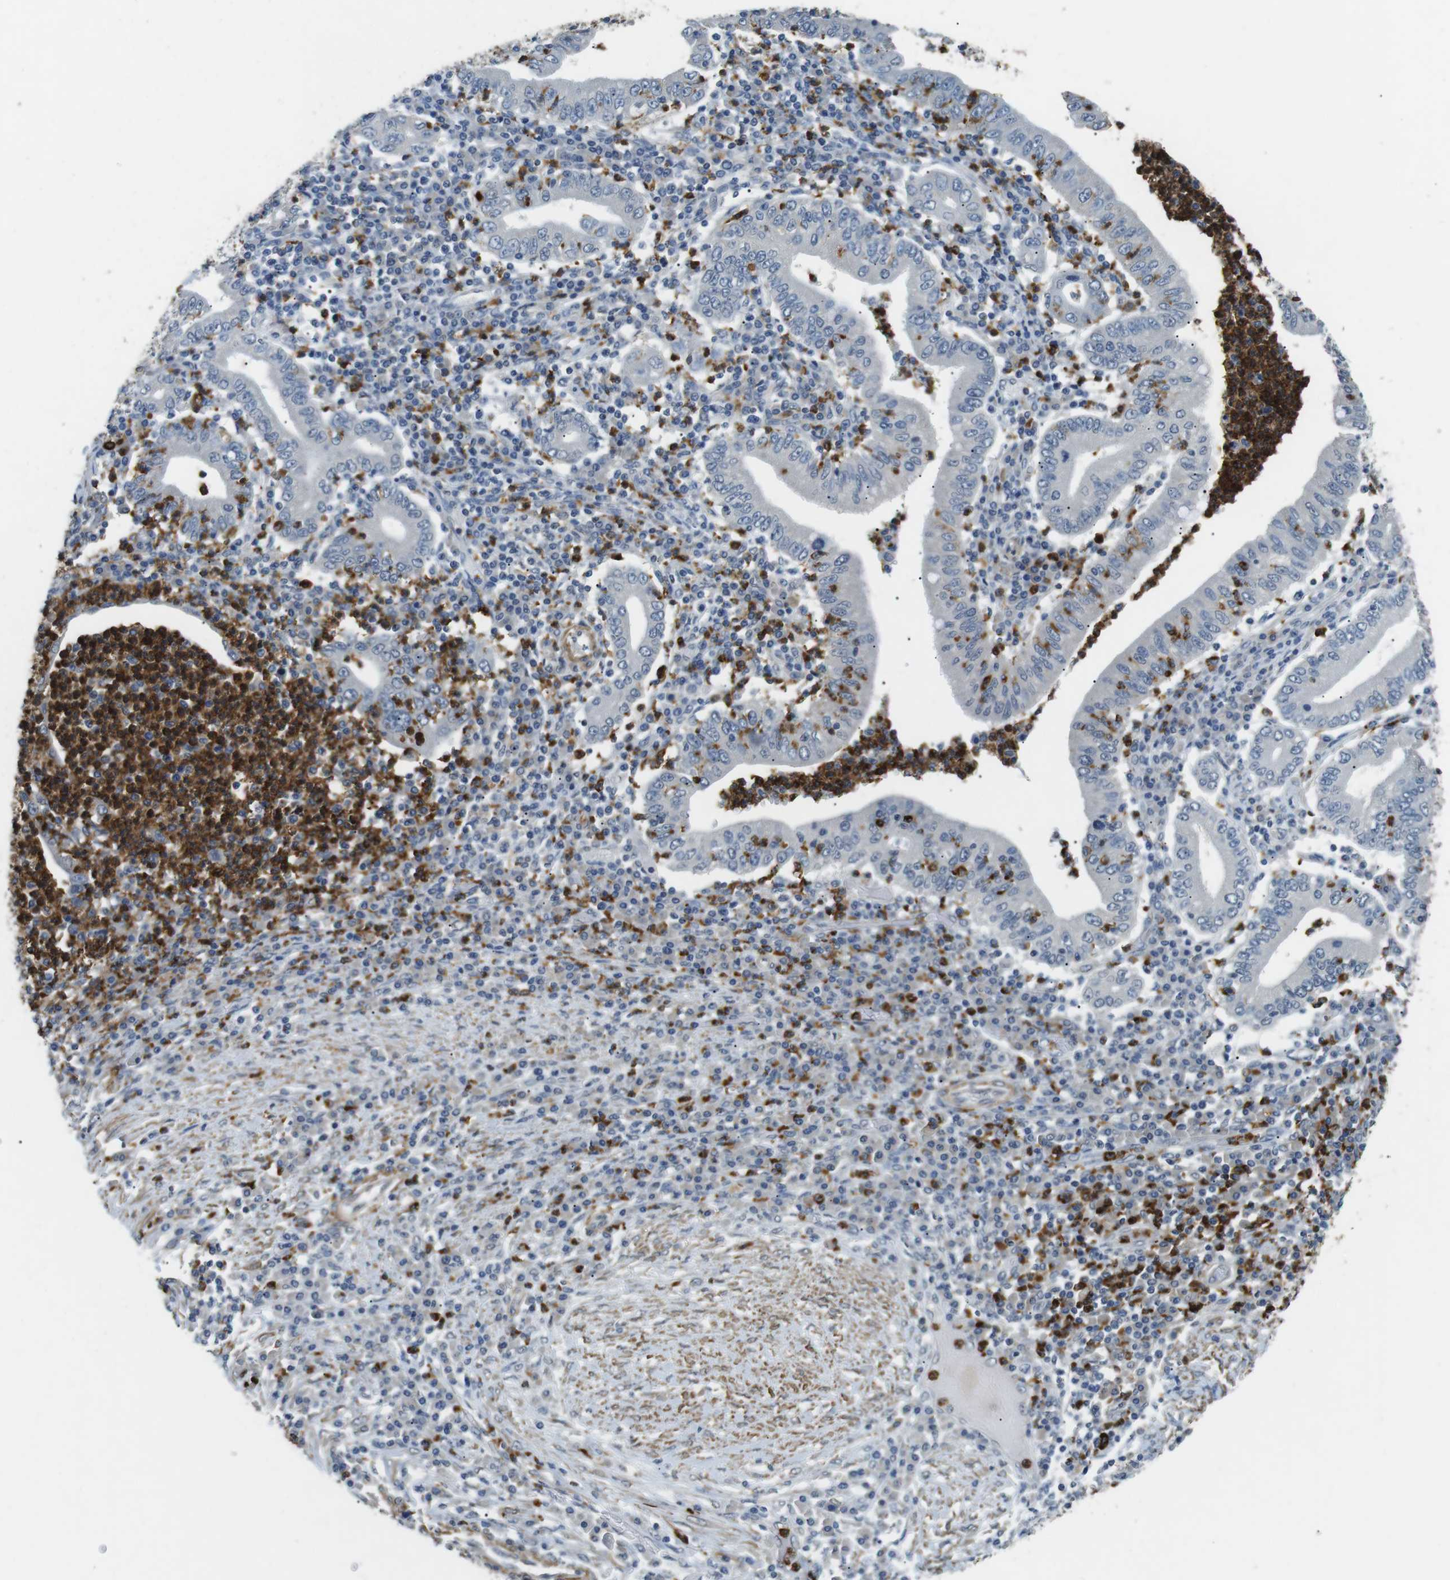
{"staining": {"intensity": "negative", "quantity": "none", "location": "none"}, "tissue": "stomach cancer", "cell_type": "Tumor cells", "image_type": "cancer", "snomed": [{"axis": "morphology", "description": "Normal tissue, NOS"}, {"axis": "morphology", "description": "Adenocarcinoma, NOS"}, {"axis": "topography", "description": "Esophagus"}, {"axis": "topography", "description": "Stomach, upper"}, {"axis": "topography", "description": "Peripheral nerve tissue"}], "caption": "DAB (3,3'-diaminobenzidine) immunohistochemical staining of human adenocarcinoma (stomach) shows no significant expression in tumor cells.", "gene": "GZMM", "patient": {"sex": "male", "age": 62}}